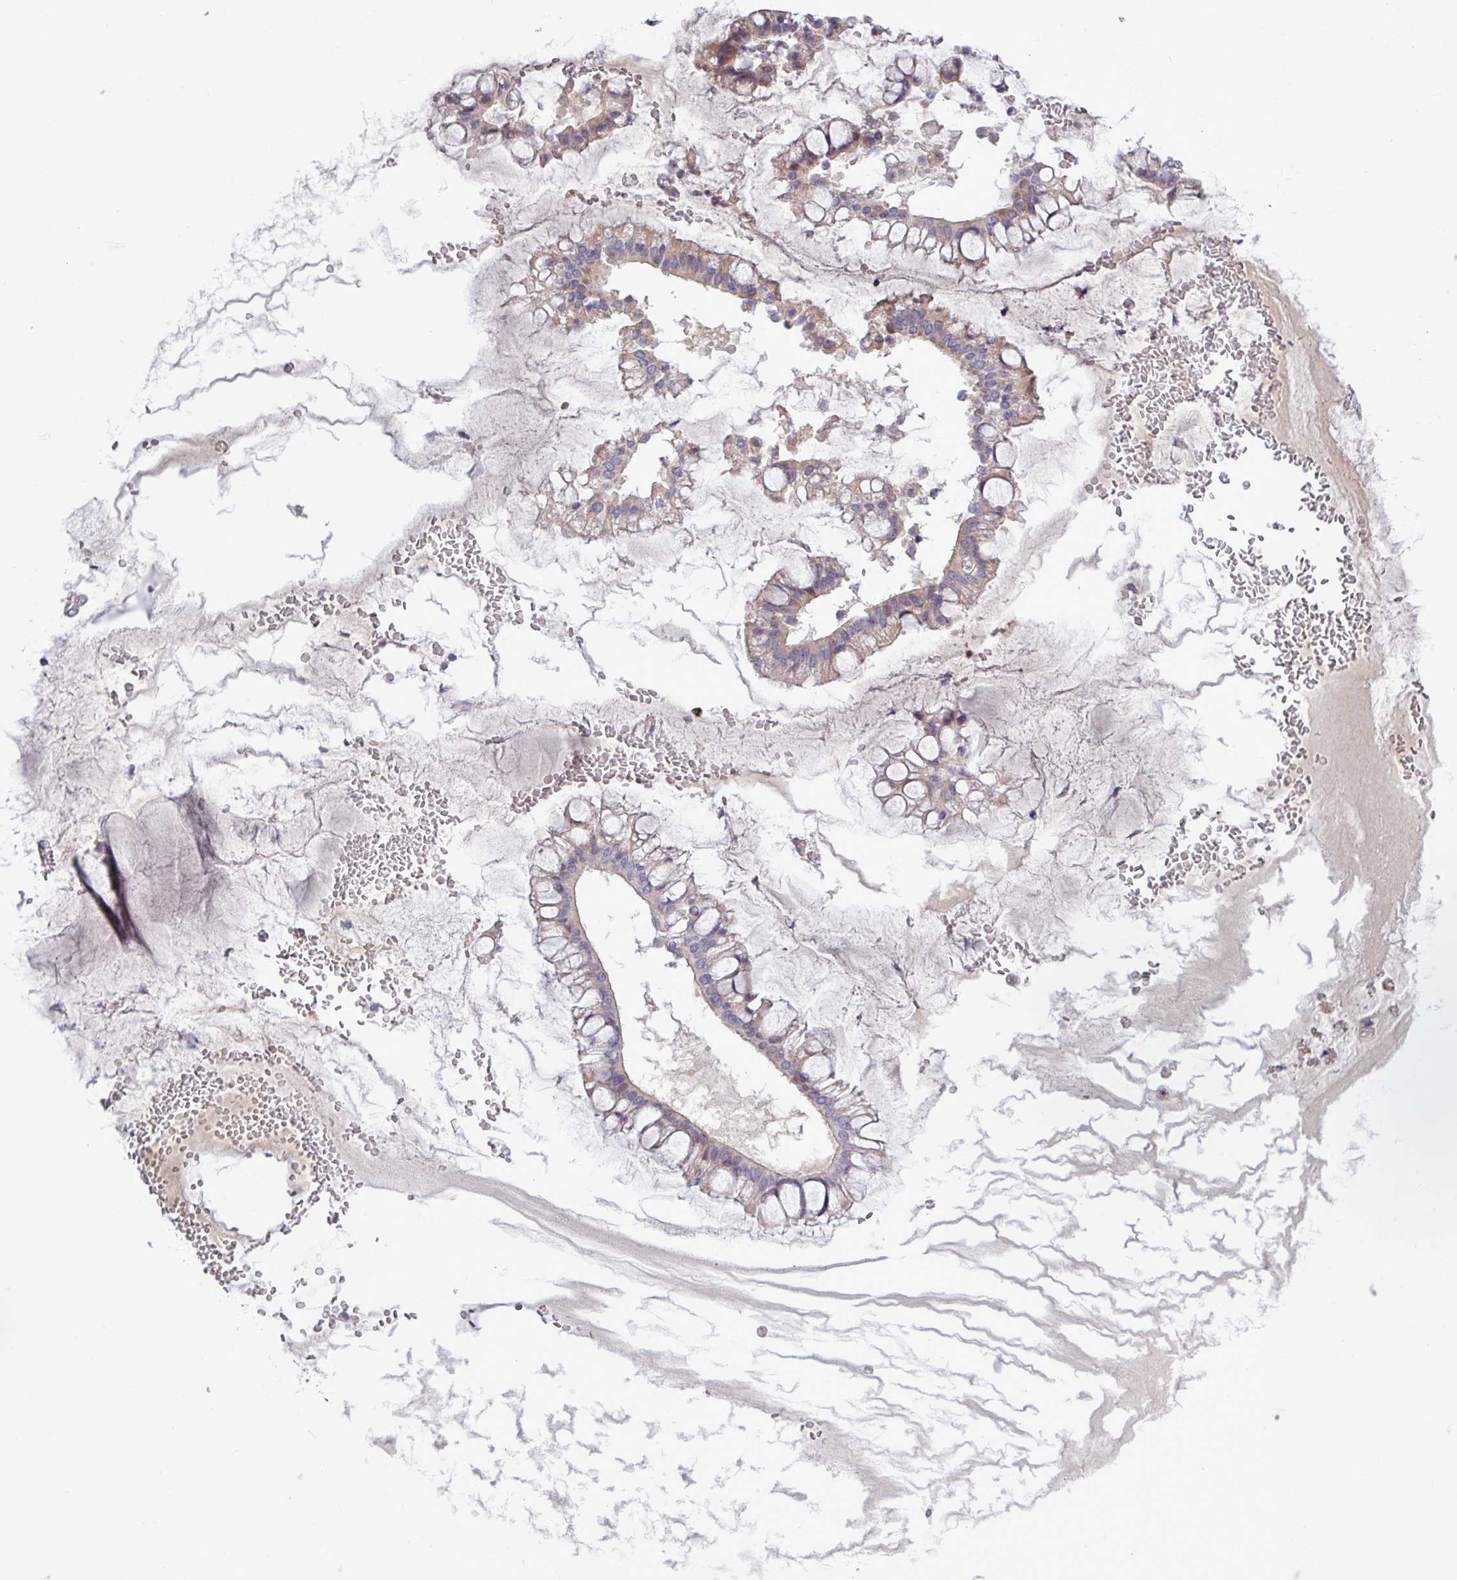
{"staining": {"intensity": "weak", "quantity": "<25%", "location": "cytoplasmic/membranous"}, "tissue": "ovarian cancer", "cell_type": "Tumor cells", "image_type": "cancer", "snomed": [{"axis": "morphology", "description": "Cystadenocarcinoma, mucinous, NOS"}, {"axis": "topography", "description": "Ovary"}], "caption": "This is an immunohistochemistry histopathology image of human ovarian cancer. There is no staining in tumor cells.", "gene": "TNFSF12", "patient": {"sex": "female", "age": 73}}